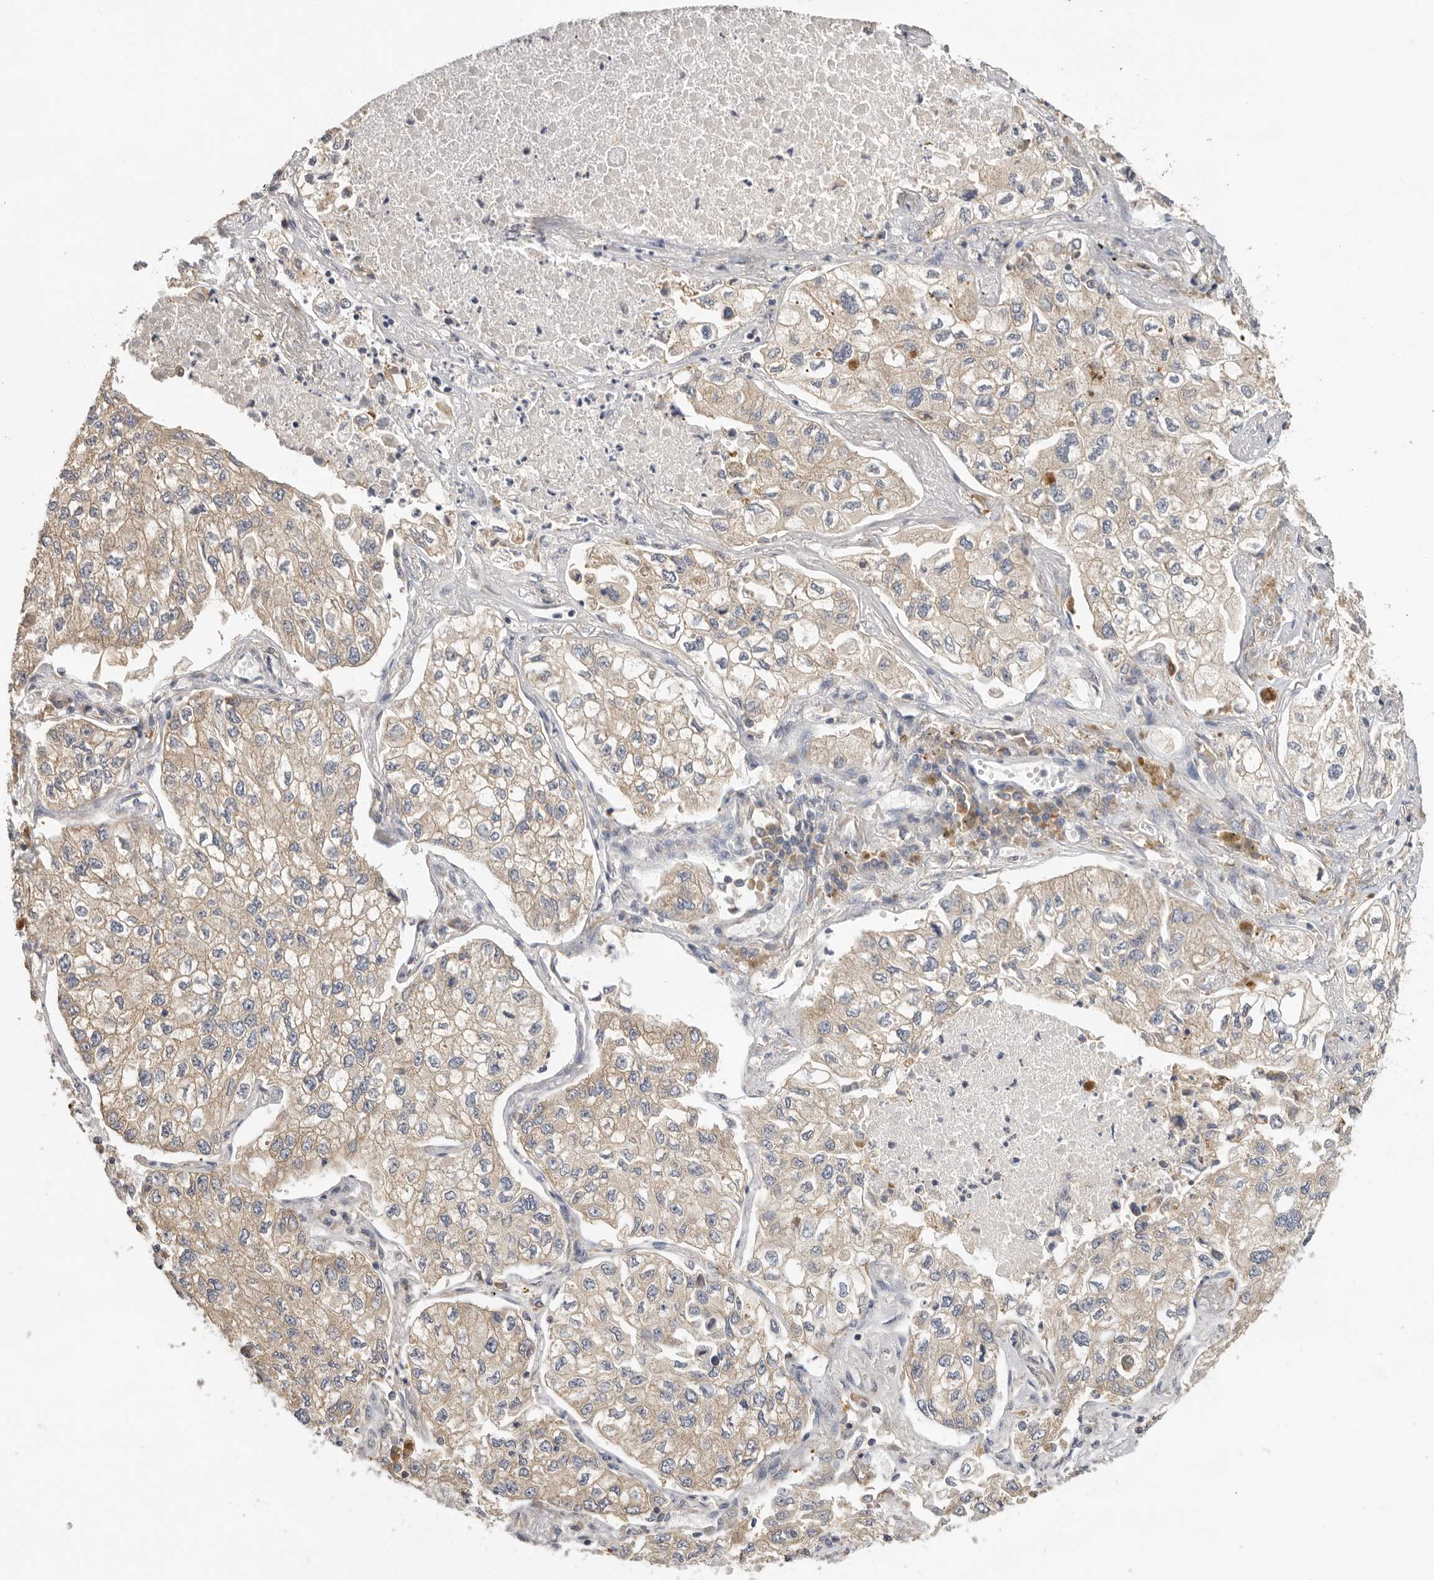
{"staining": {"intensity": "moderate", "quantity": "25%-75%", "location": "cytoplasmic/membranous"}, "tissue": "lung cancer", "cell_type": "Tumor cells", "image_type": "cancer", "snomed": [{"axis": "morphology", "description": "Adenocarcinoma, NOS"}, {"axis": "topography", "description": "Lung"}], "caption": "Immunohistochemistry of human lung cancer exhibits medium levels of moderate cytoplasmic/membranous positivity in about 25%-75% of tumor cells. The protein is stained brown, and the nuclei are stained in blue (DAB (3,3'-diaminobenzidine) IHC with brightfield microscopy, high magnification).", "gene": "PPP1R42", "patient": {"sex": "male", "age": 63}}